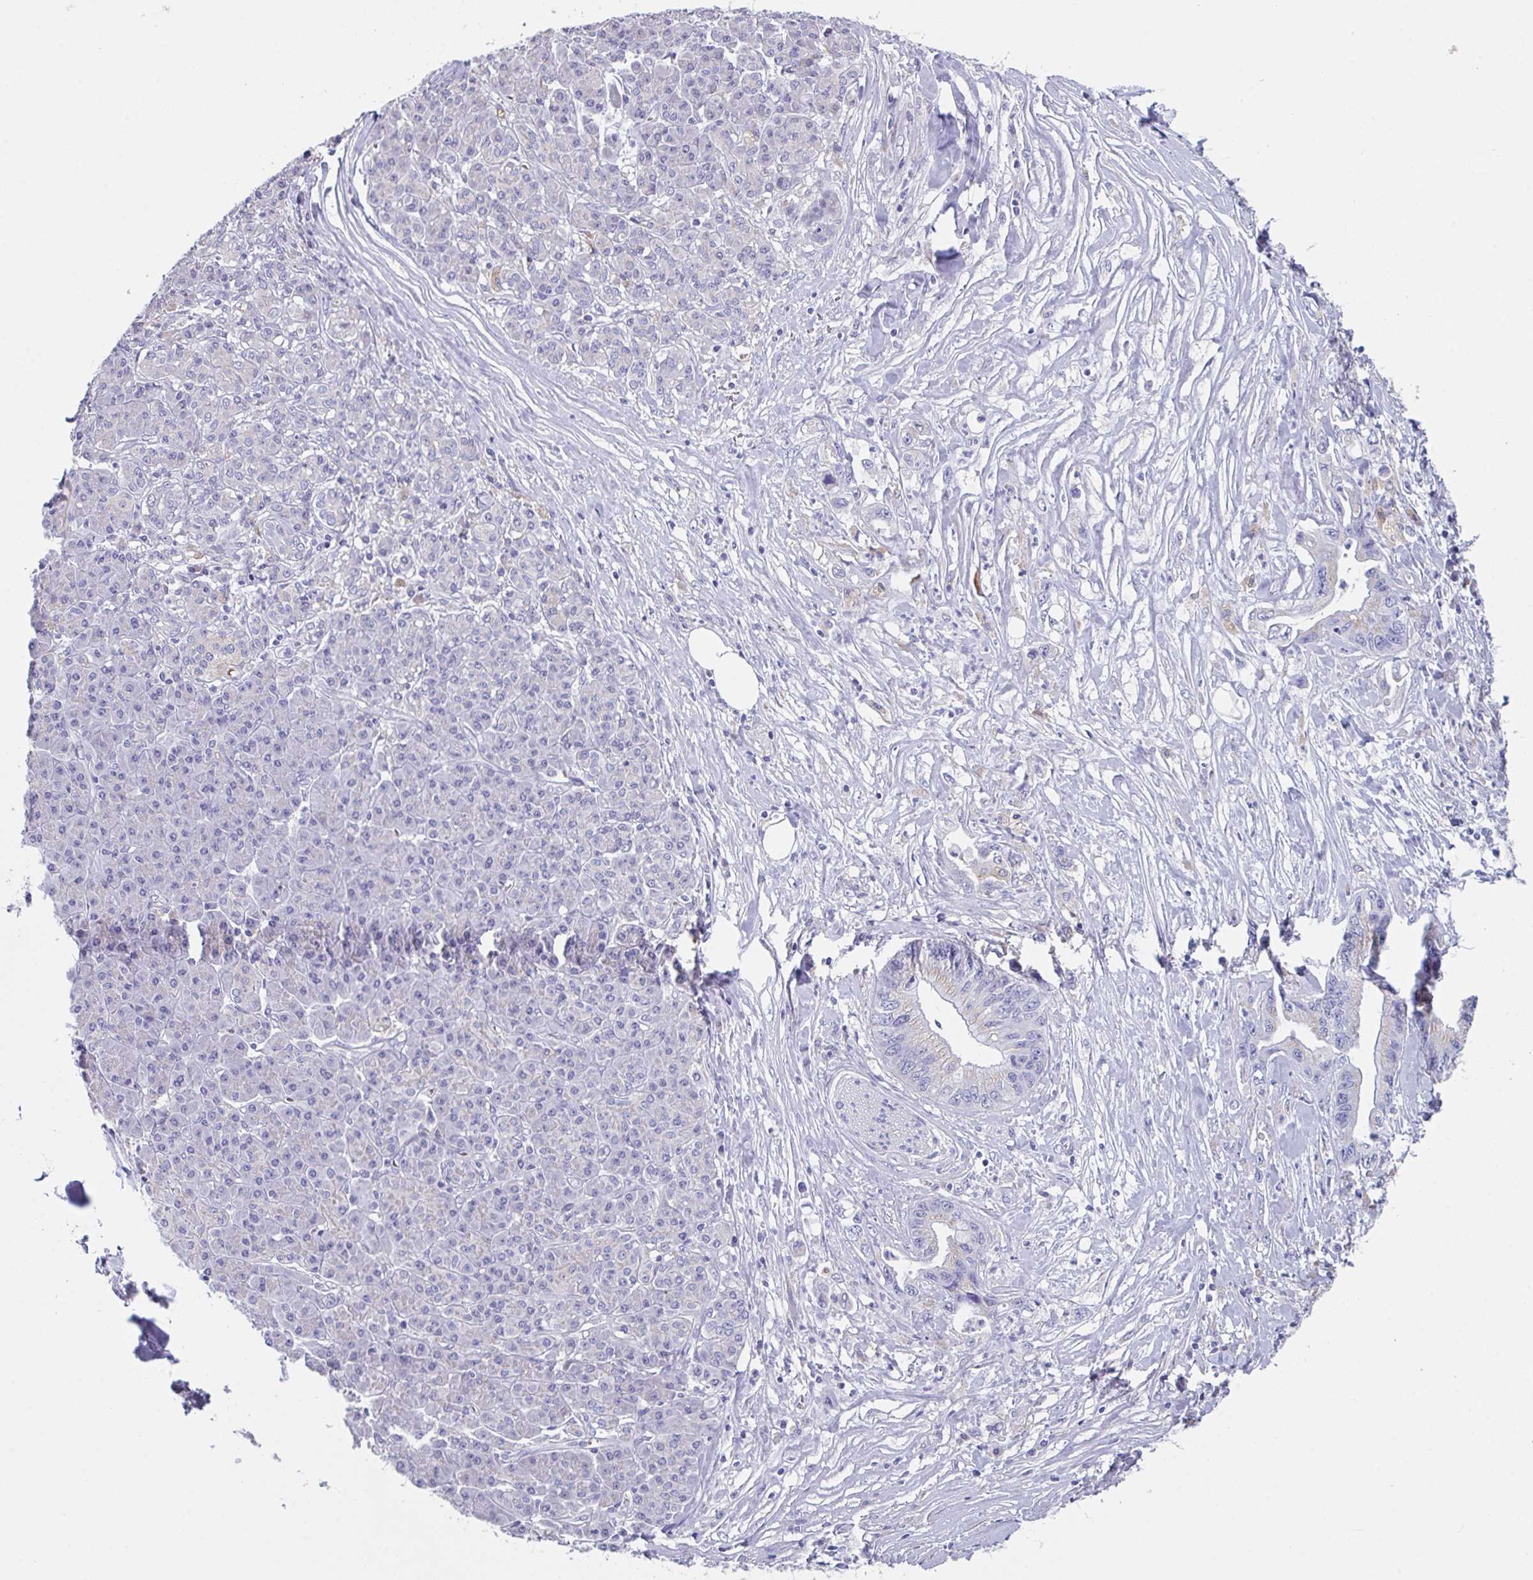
{"staining": {"intensity": "negative", "quantity": "none", "location": "none"}, "tissue": "pancreatic cancer", "cell_type": "Tumor cells", "image_type": "cancer", "snomed": [{"axis": "morphology", "description": "Adenocarcinoma, NOS"}, {"axis": "topography", "description": "Pancreas"}], "caption": "Immunohistochemistry (IHC) of pancreatic cancer reveals no positivity in tumor cells. (DAB immunohistochemistry visualized using brightfield microscopy, high magnification).", "gene": "TFAP2C", "patient": {"sex": "male", "age": 61}}